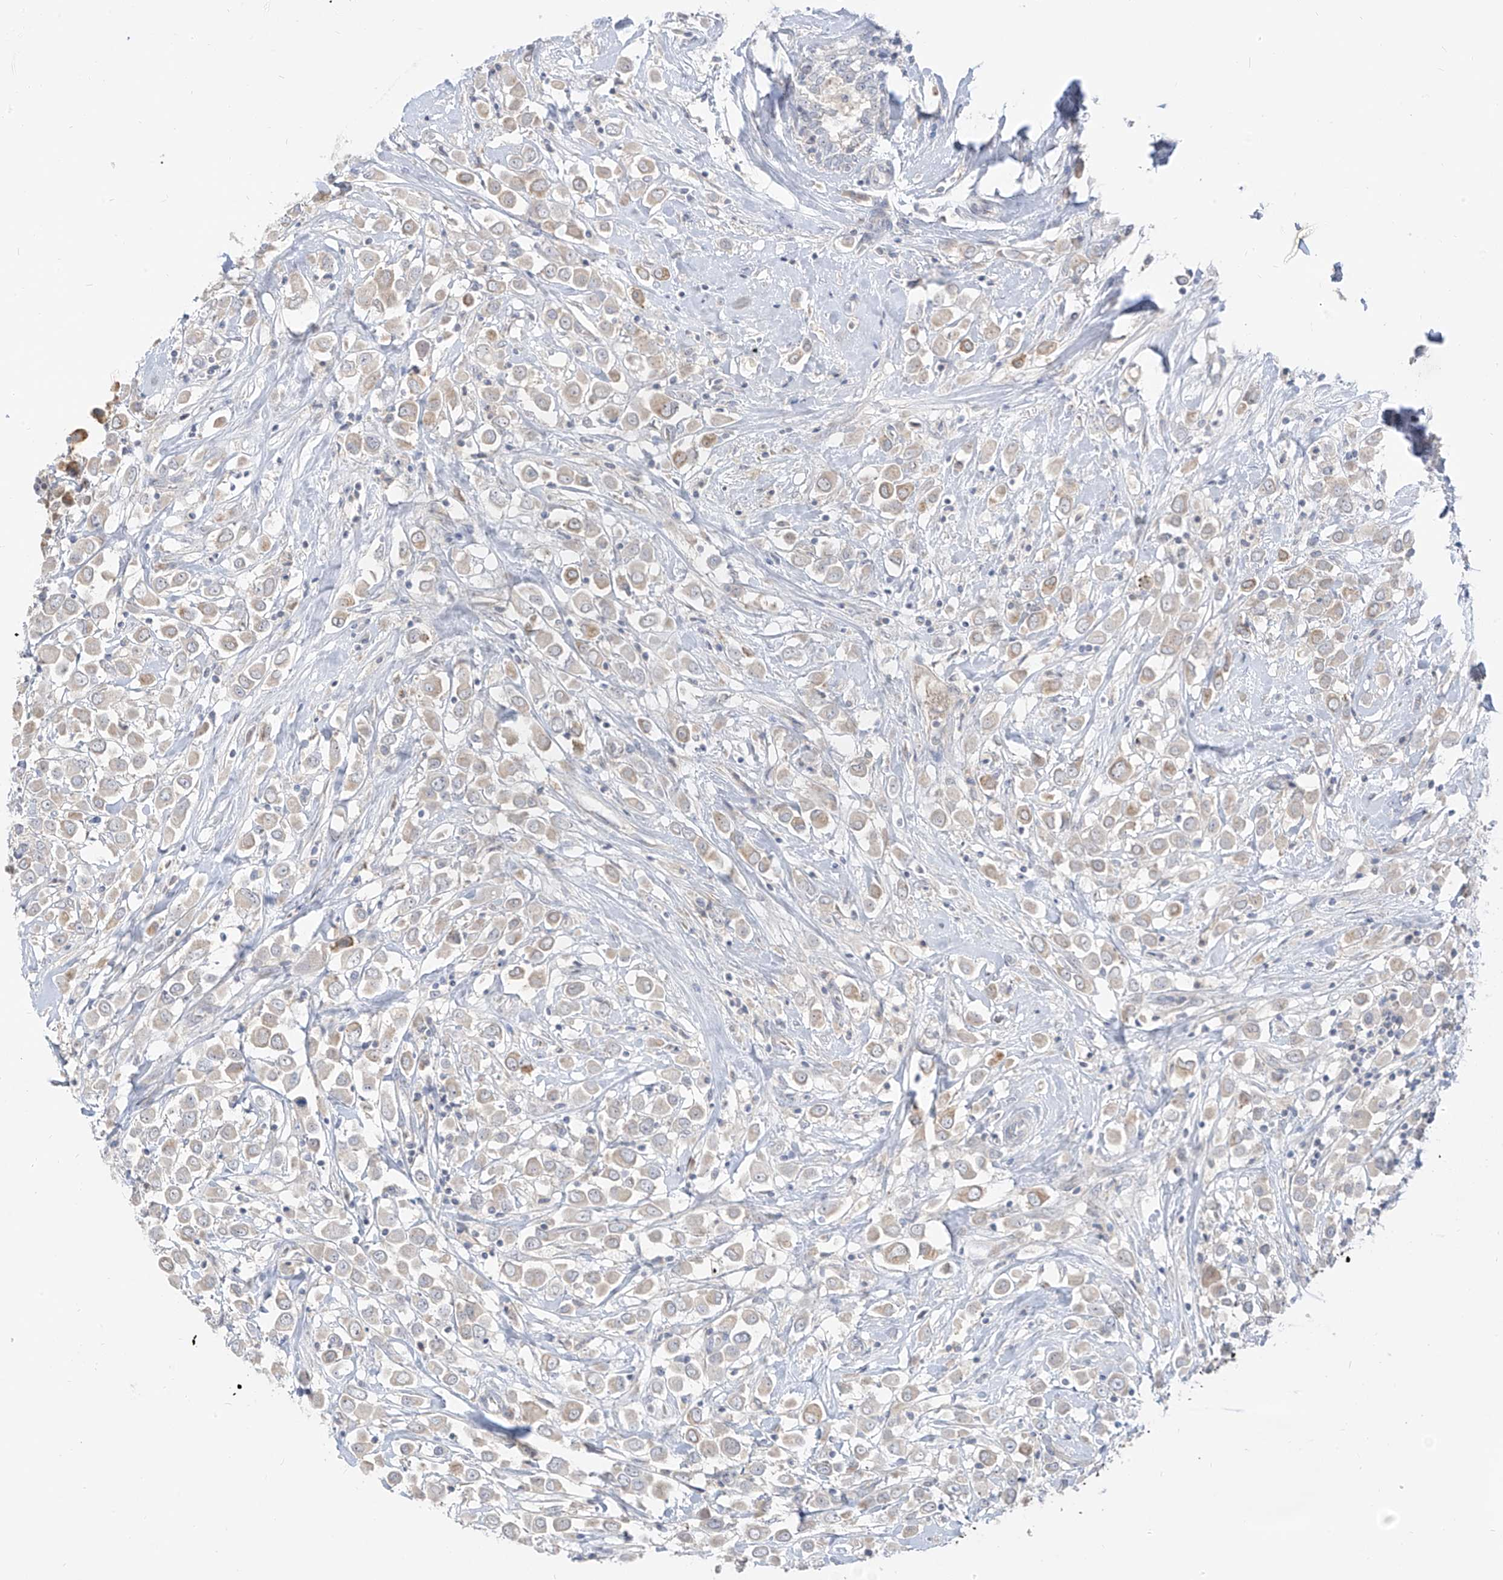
{"staining": {"intensity": "weak", "quantity": "<25%", "location": "cytoplasmic/membranous"}, "tissue": "breast cancer", "cell_type": "Tumor cells", "image_type": "cancer", "snomed": [{"axis": "morphology", "description": "Duct carcinoma"}, {"axis": "topography", "description": "Breast"}], "caption": "Breast invasive ductal carcinoma stained for a protein using IHC exhibits no staining tumor cells.", "gene": "C2orf42", "patient": {"sex": "female", "age": 61}}